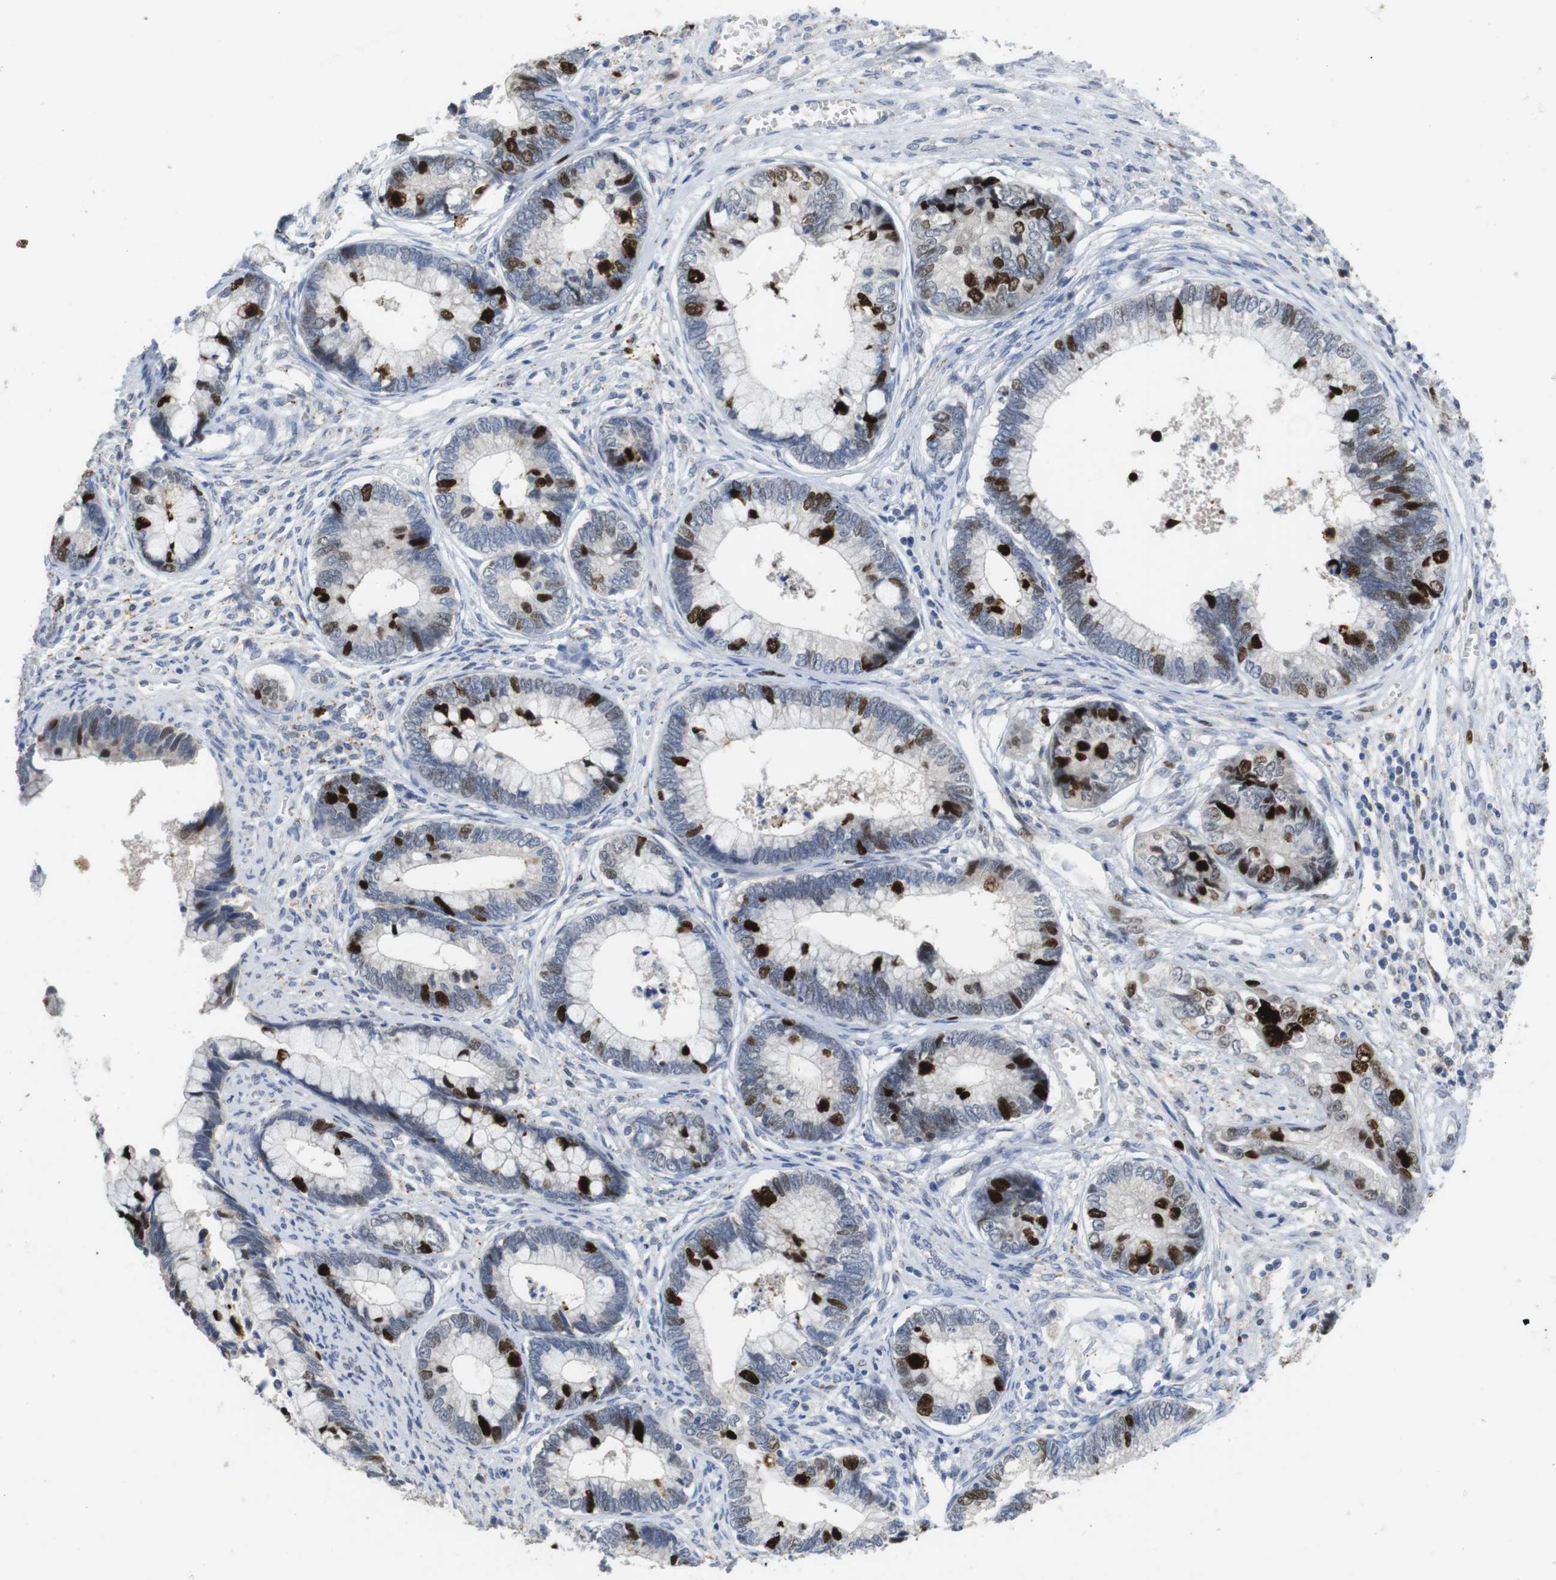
{"staining": {"intensity": "strong", "quantity": "<25%", "location": "nuclear"}, "tissue": "cervical cancer", "cell_type": "Tumor cells", "image_type": "cancer", "snomed": [{"axis": "morphology", "description": "Adenocarcinoma, NOS"}, {"axis": "topography", "description": "Cervix"}], "caption": "Cervical adenocarcinoma tissue shows strong nuclear staining in about <25% of tumor cells, visualized by immunohistochemistry.", "gene": "KPNA2", "patient": {"sex": "female", "age": 44}}